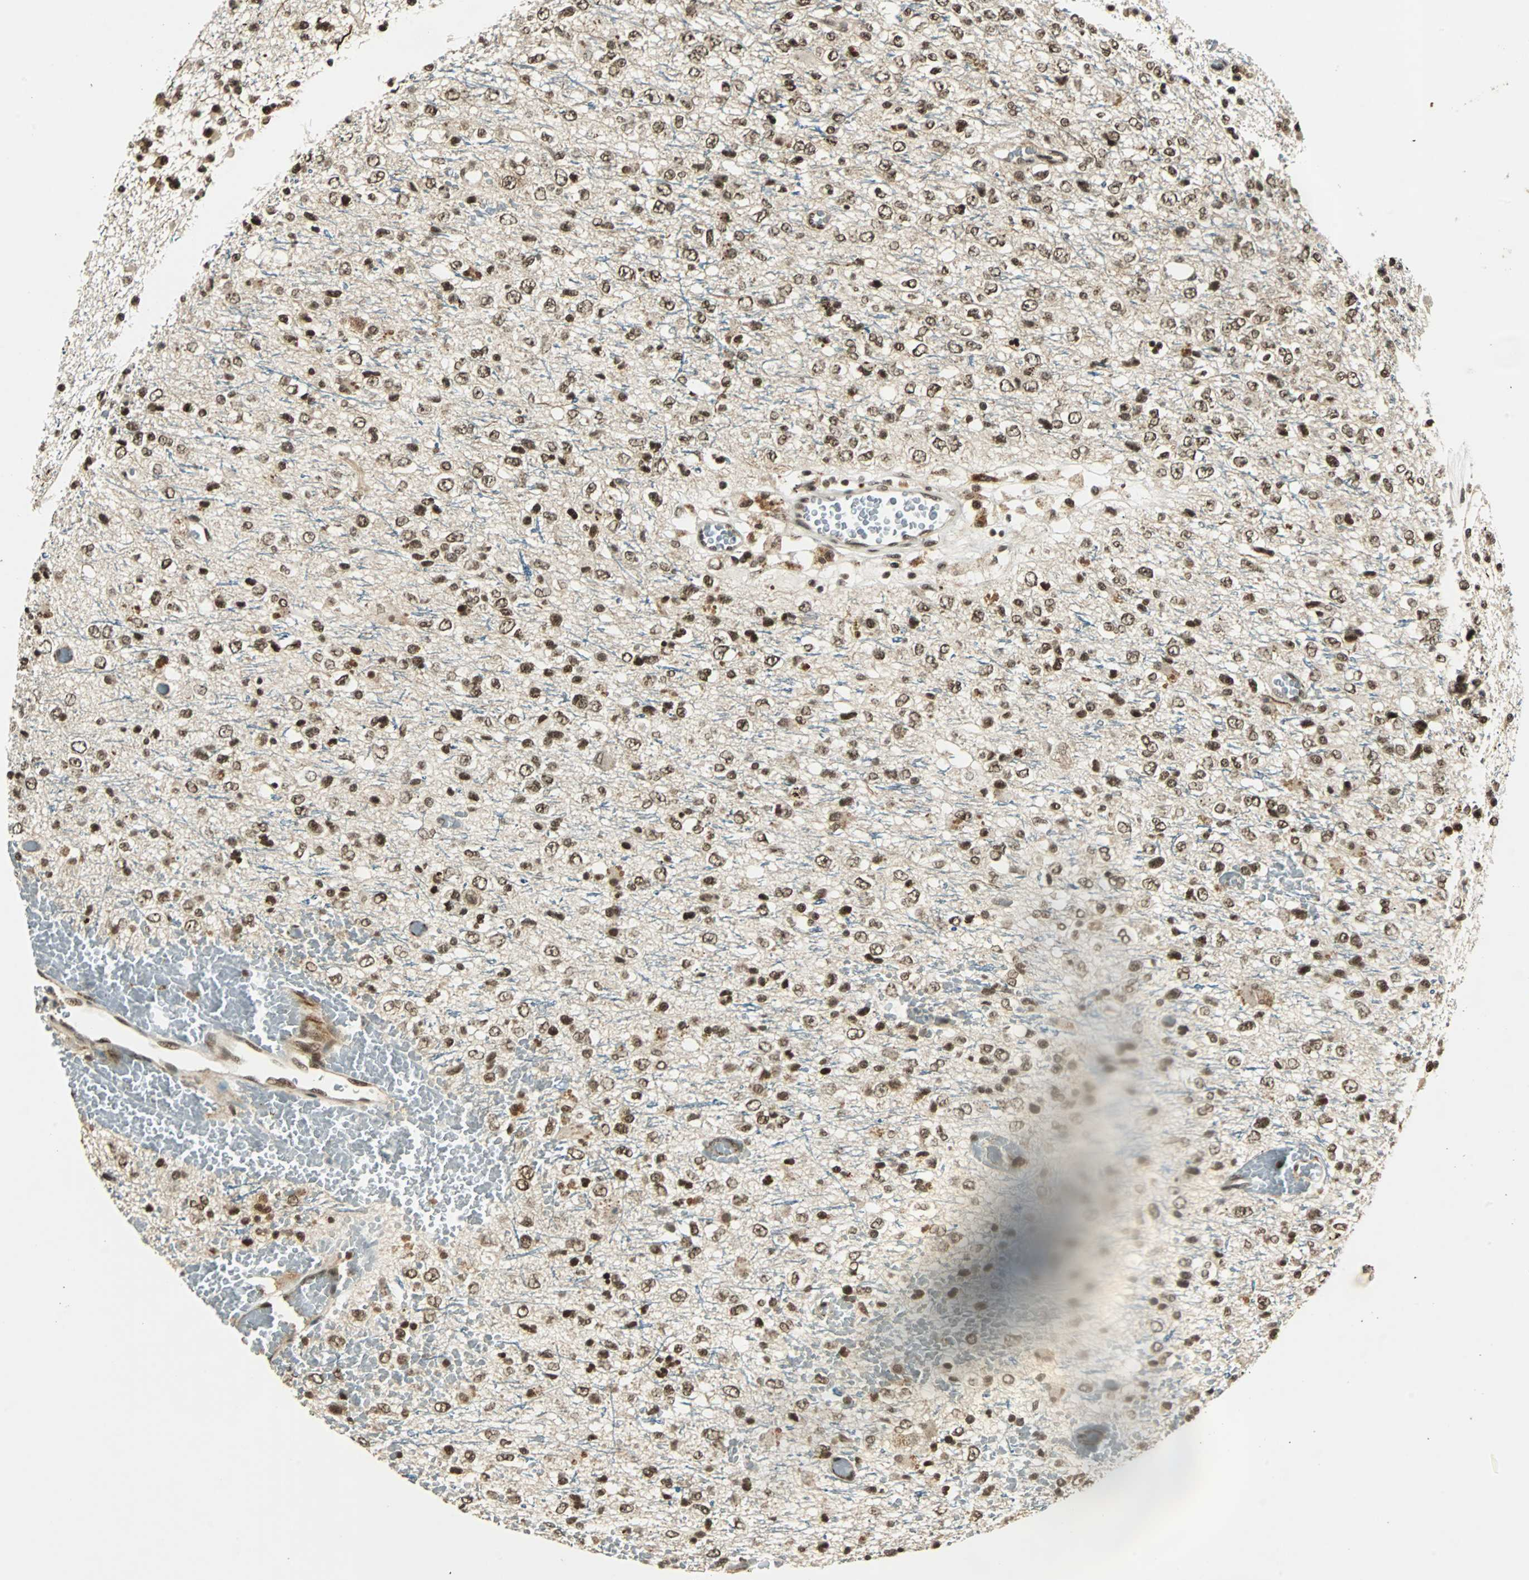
{"staining": {"intensity": "strong", "quantity": ">75%", "location": "nuclear"}, "tissue": "glioma", "cell_type": "Tumor cells", "image_type": "cancer", "snomed": [{"axis": "morphology", "description": "Glioma, malignant, High grade"}, {"axis": "topography", "description": "pancreas cauda"}], "caption": "IHC histopathology image of glioma stained for a protein (brown), which displays high levels of strong nuclear positivity in about >75% of tumor cells.", "gene": "TAF5", "patient": {"sex": "male", "age": 60}}